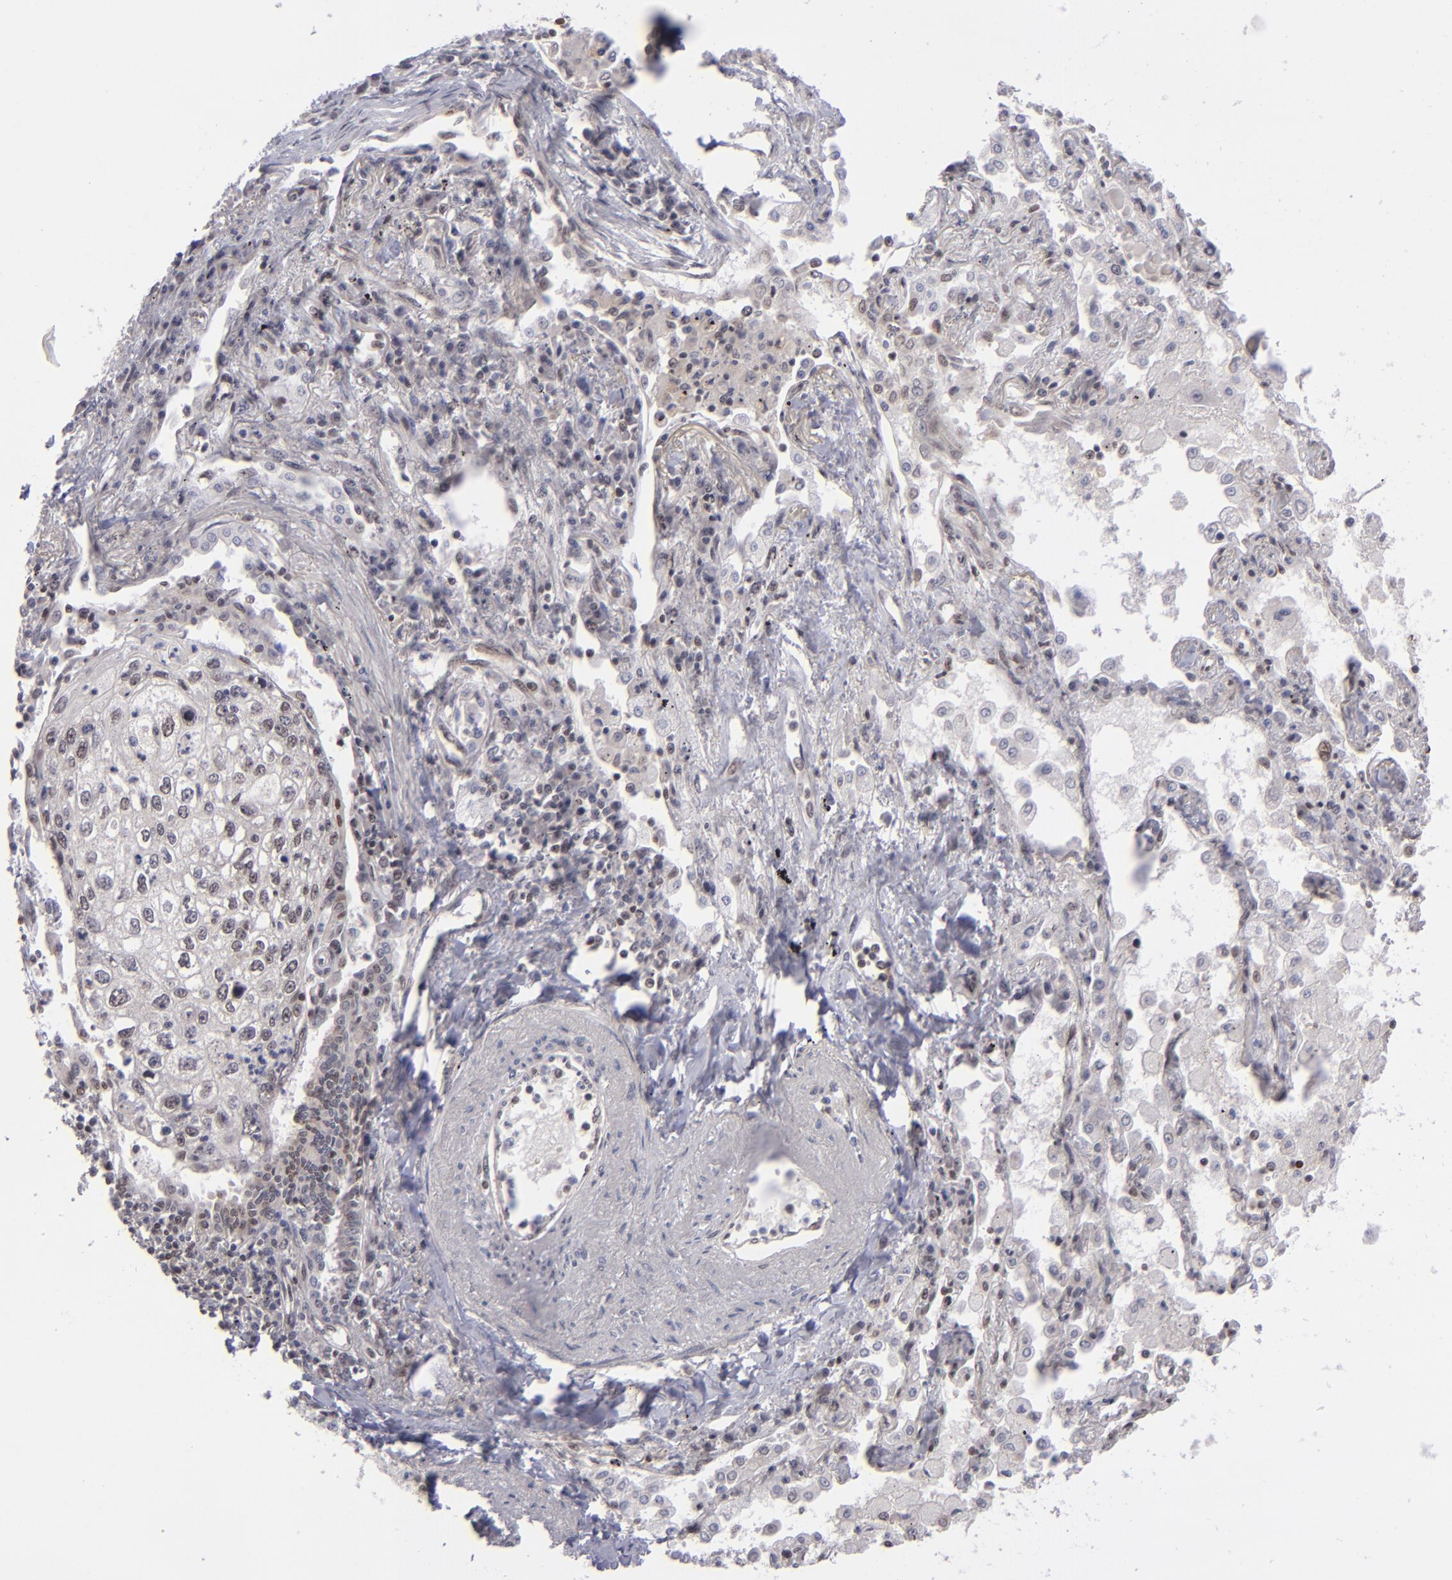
{"staining": {"intensity": "weak", "quantity": "<25%", "location": "nuclear"}, "tissue": "lung cancer", "cell_type": "Tumor cells", "image_type": "cancer", "snomed": [{"axis": "morphology", "description": "Squamous cell carcinoma, NOS"}, {"axis": "topography", "description": "Lung"}], "caption": "Immunohistochemistry image of lung cancer (squamous cell carcinoma) stained for a protein (brown), which demonstrates no positivity in tumor cells.", "gene": "MLLT3", "patient": {"sex": "male", "age": 75}}